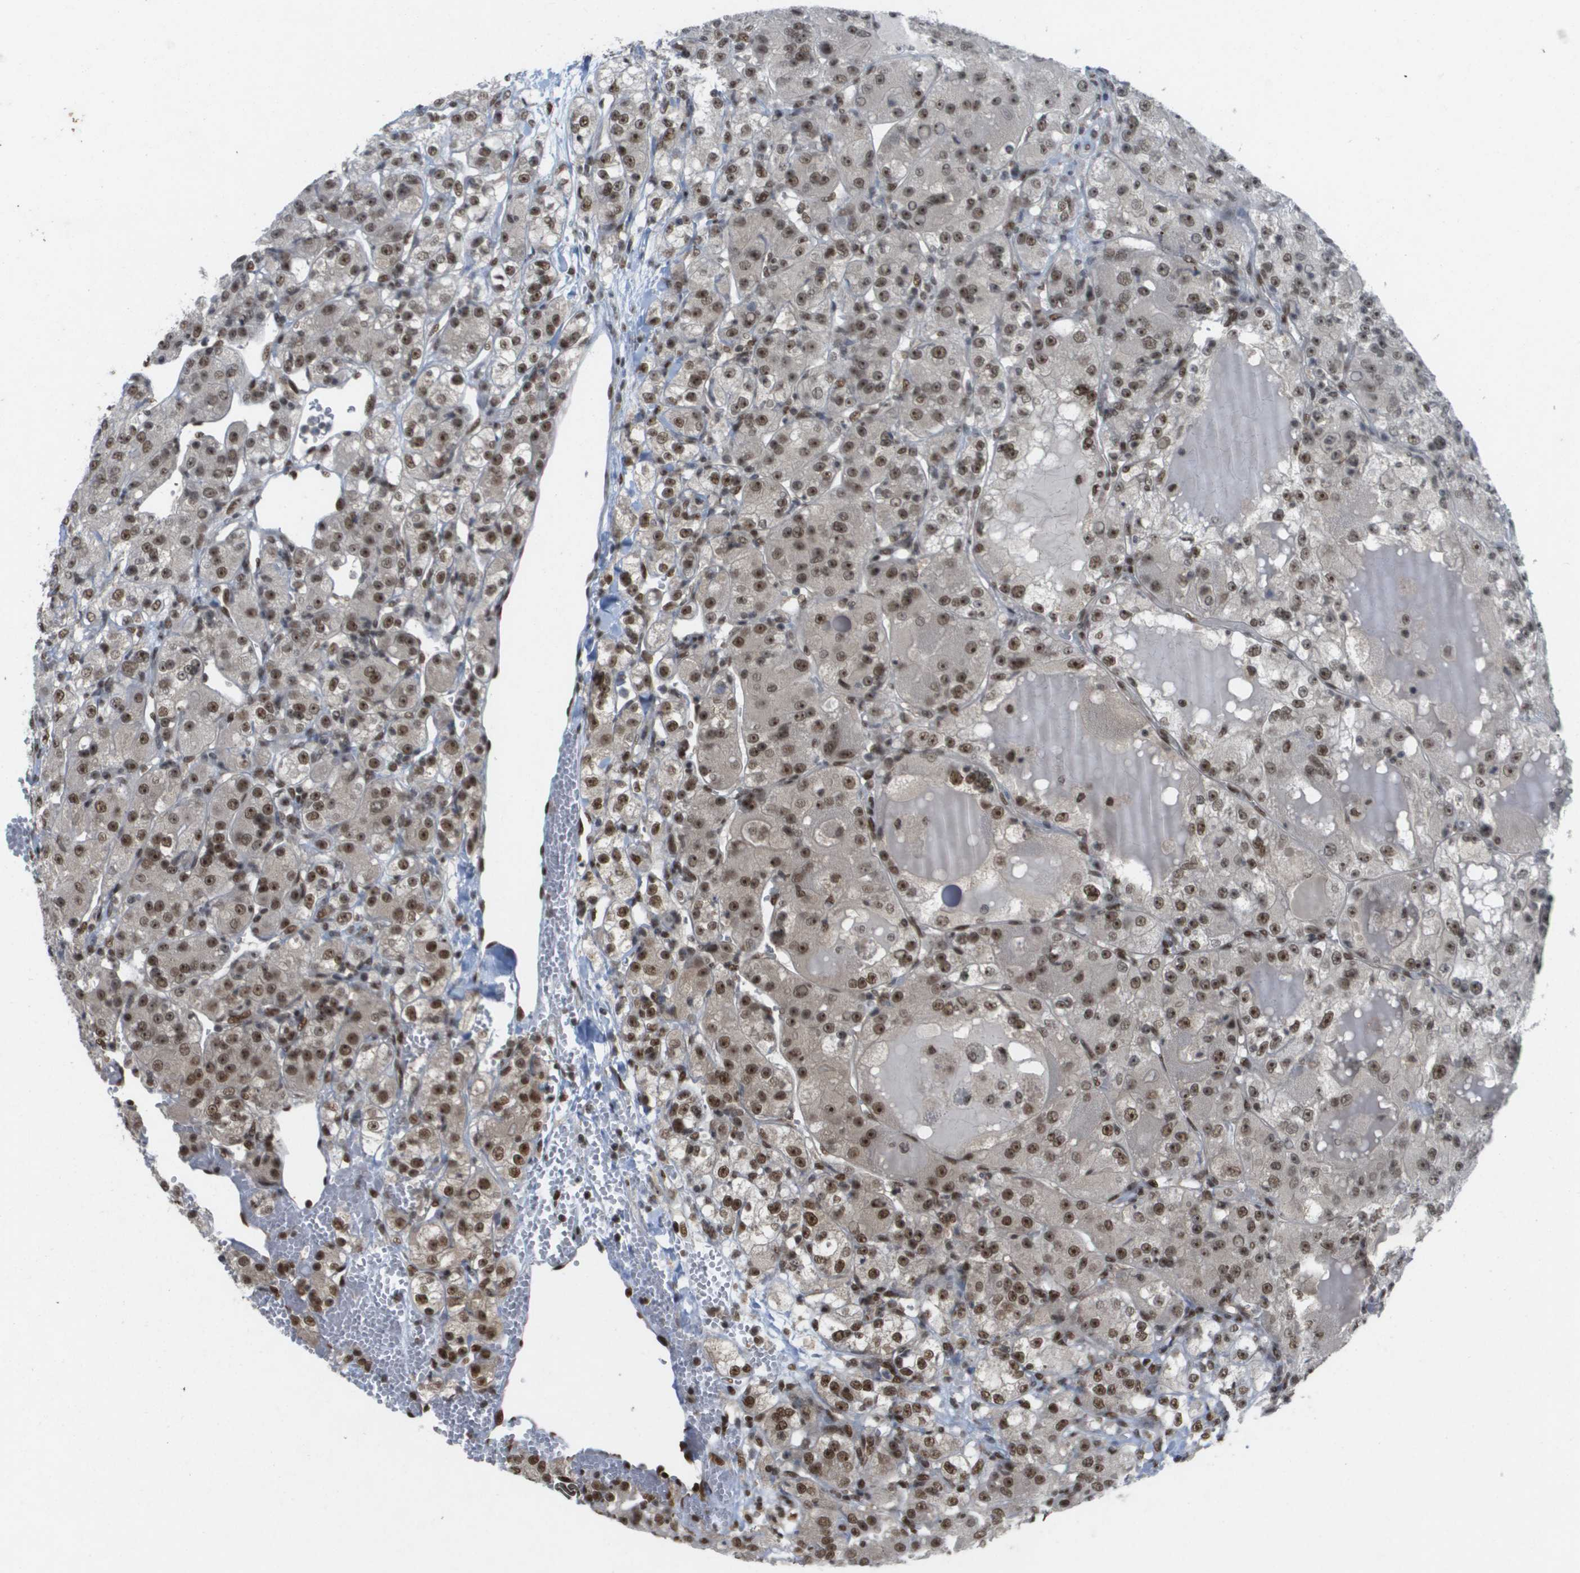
{"staining": {"intensity": "moderate", "quantity": ">75%", "location": "nuclear"}, "tissue": "renal cancer", "cell_type": "Tumor cells", "image_type": "cancer", "snomed": [{"axis": "morphology", "description": "Normal tissue, NOS"}, {"axis": "morphology", "description": "Adenocarcinoma, NOS"}, {"axis": "topography", "description": "Kidney"}], "caption": "Renal adenocarcinoma stained with a protein marker displays moderate staining in tumor cells.", "gene": "CDT1", "patient": {"sex": "male", "age": 61}}